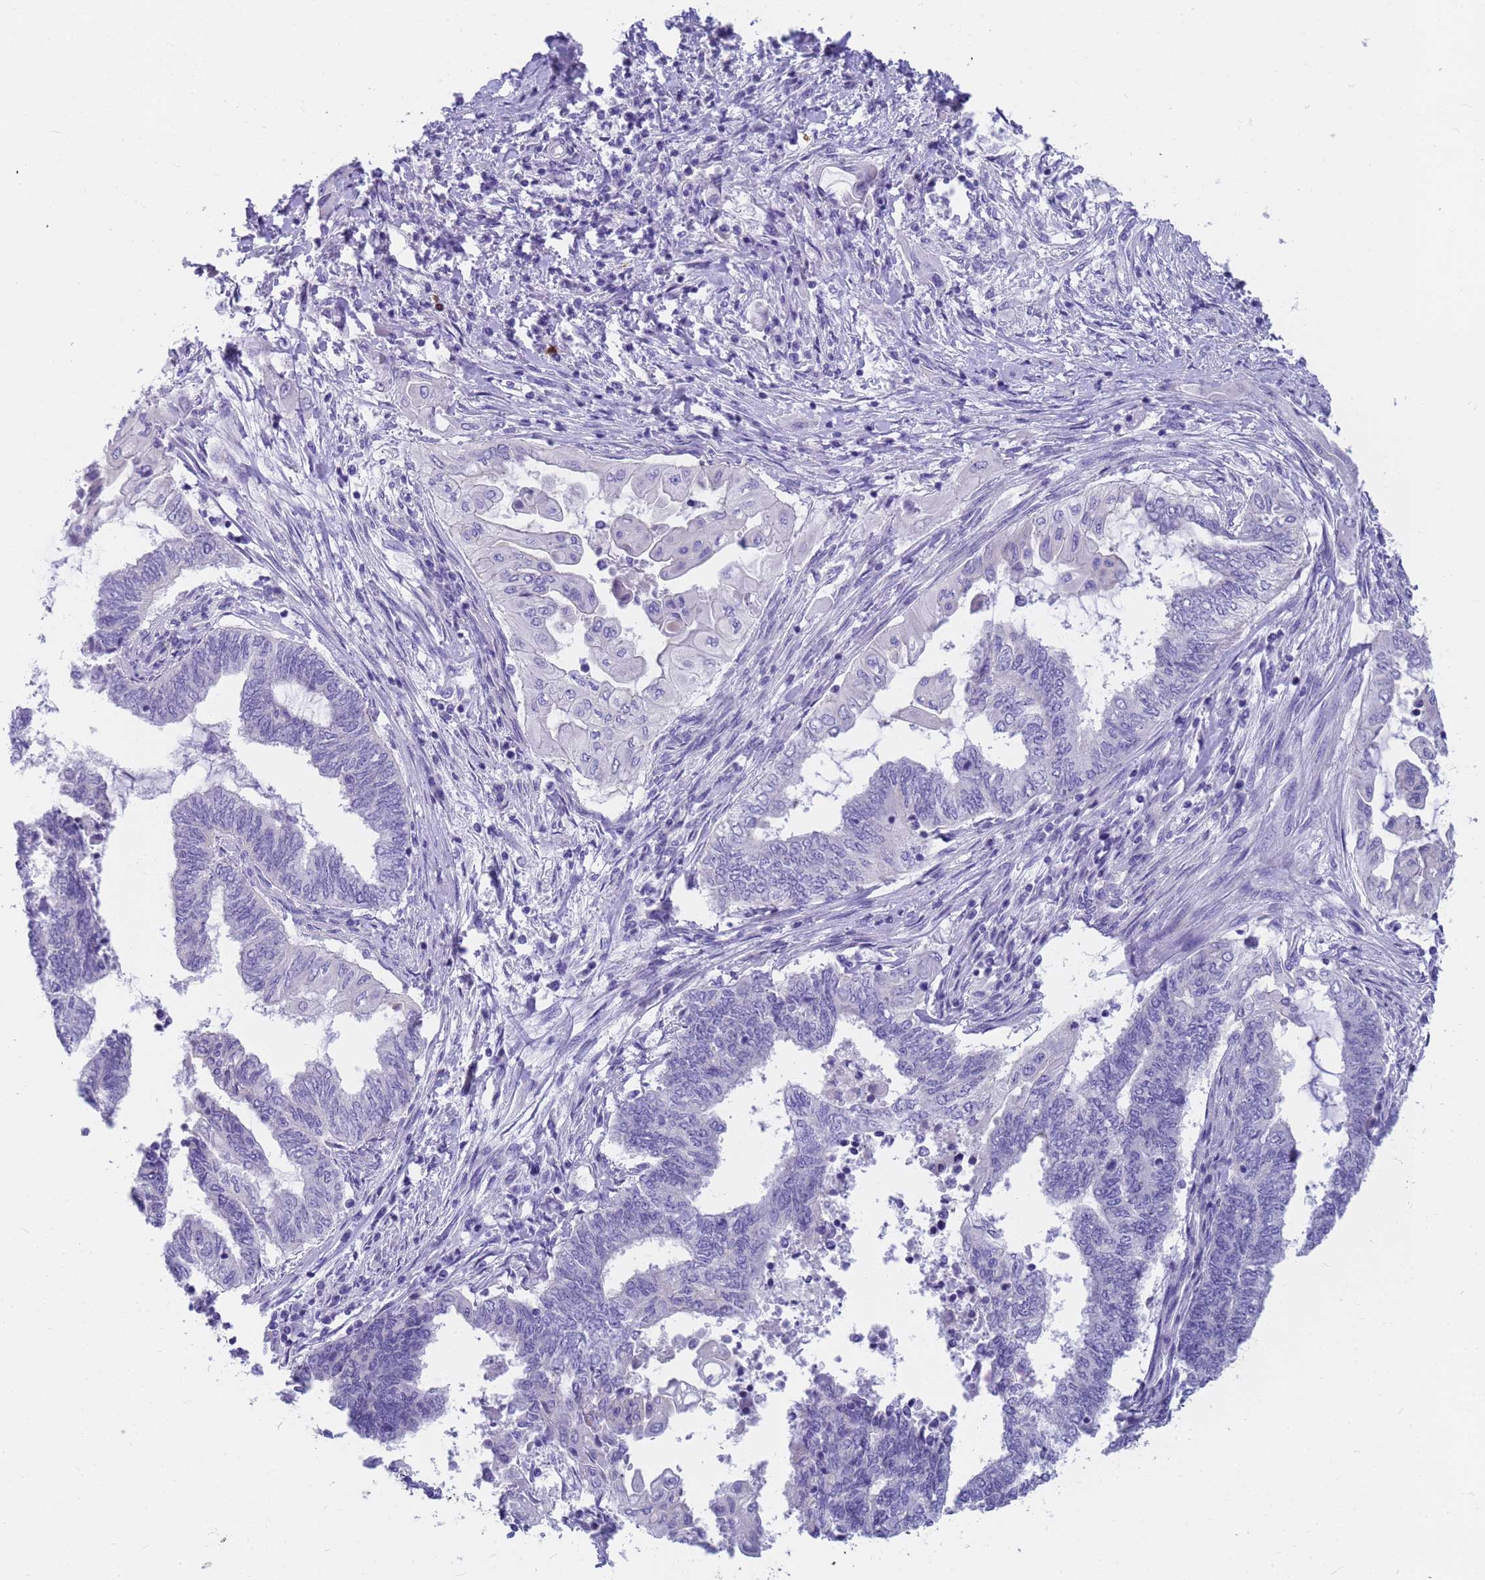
{"staining": {"intensity": "negative", "quantity": "none", "location": "none"}, "tissue": "endometrial cancer", "cell_type": "Tumor cells", "image_type": "cancer", "snomed": [{"axis": "morphology", "description": "Adenocarcinoma, NOS"}, {"axis": "topography", "description": "Uterus"}, {"axis": "topography", "description": "Endometrium"}], "caption": "Tumor cells are negative for protein expression in human endometrial cancer.", "gene": "RNASE2", "patient": {"sex": "female", "age": 70}}